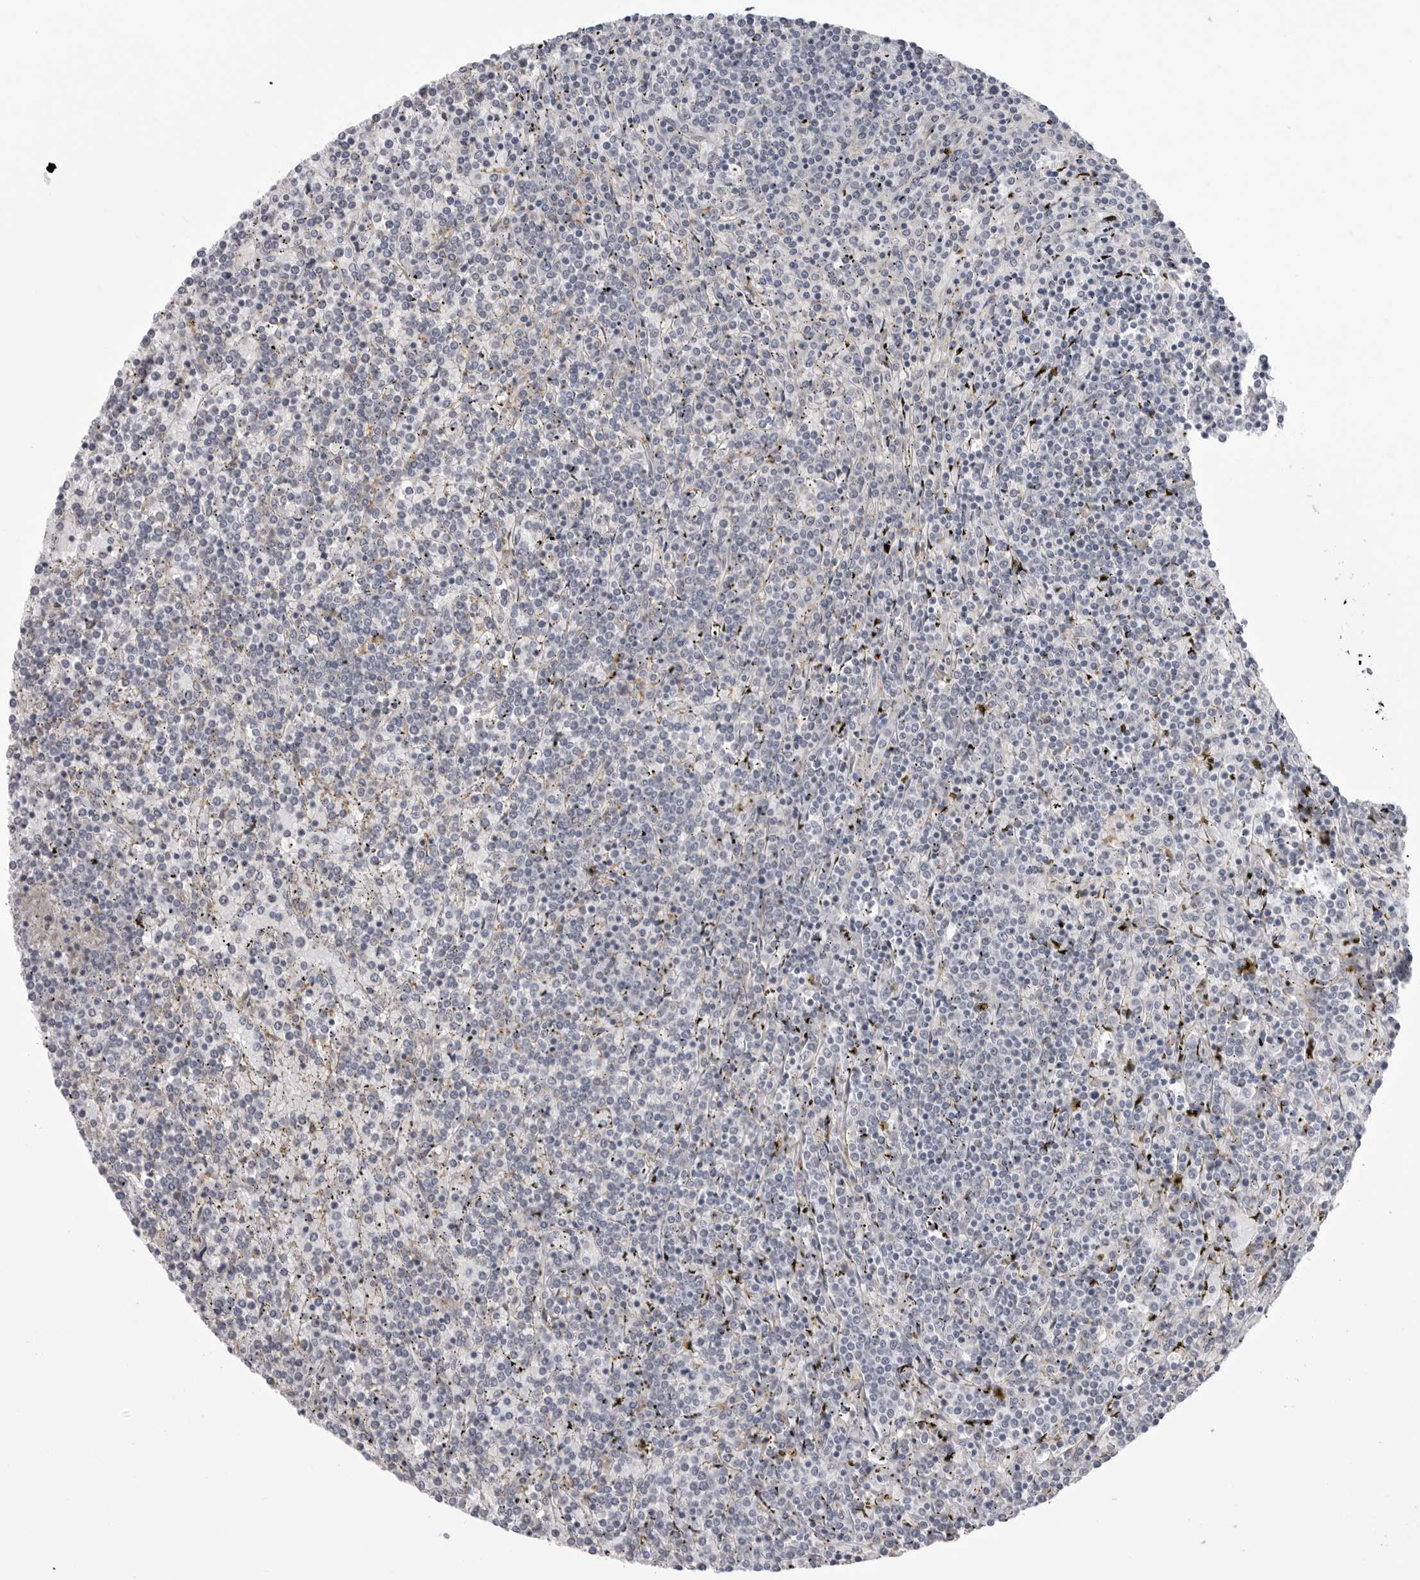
{"staining": {"intensity": "negative", "quantity": "none", "location": "none"}, "tissue": "lymphoma", "cell_type": "Tumor cells", "image_type": "cancer", "snomed": [{"axis": "morphology", "description": "Malignant lymphoma, non-Hodgkin's type, Low grade"}, {"axis": "topography", "description": "Spleen"}], "caption": "Immunohistochemistry histopathology image of lymphoma stained for a protein (brown), which reveals no positivity in tumor cells.", "gene": "SCP2", "patient": {"sex": "female", "age": 19}}